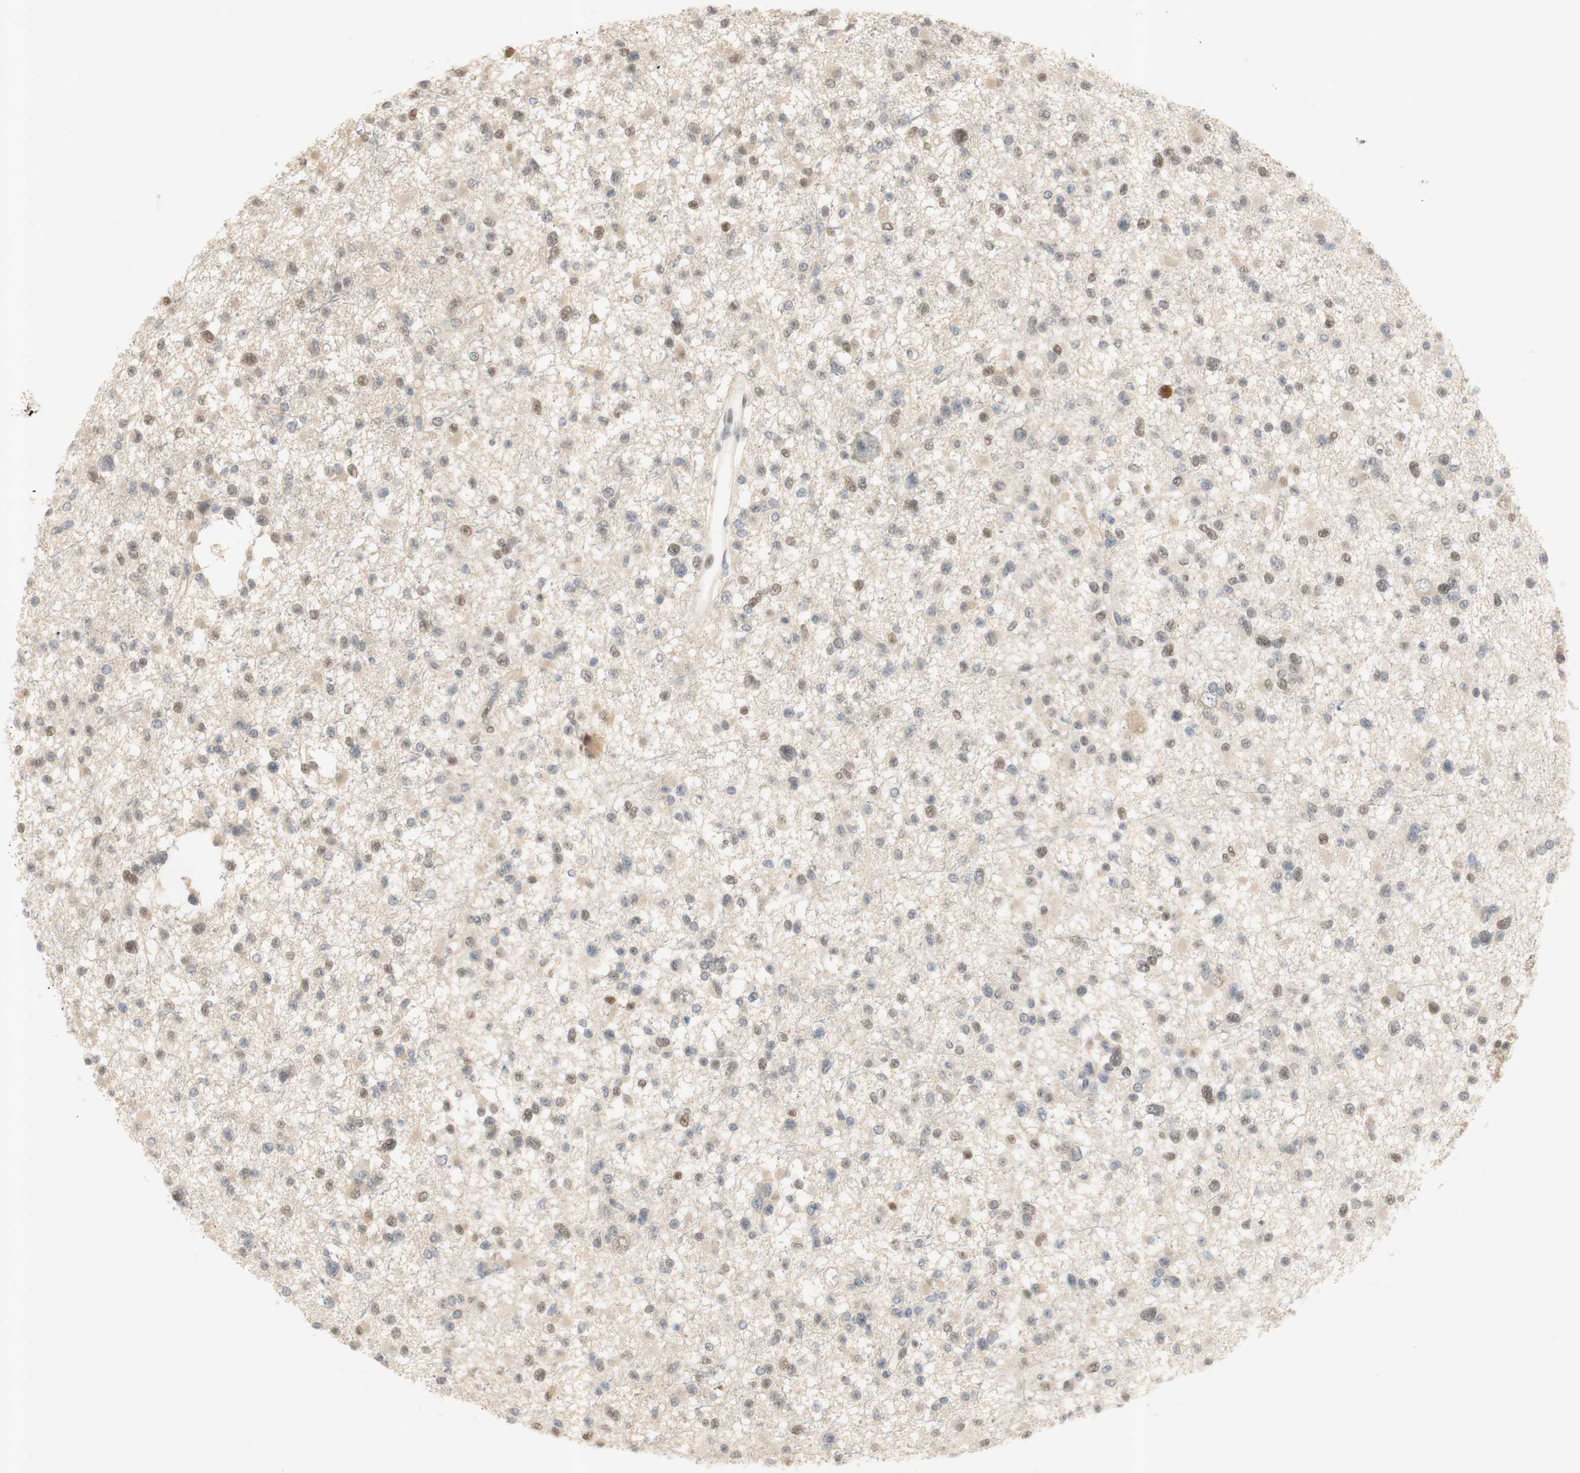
{"staining": {"intensity": "weak", "quantity": "25%-75%", "location": "nuclear"}, "tissue": "glioma", "cell_type": "Tumor cells", "image_type": "cancer", "snomed": [{"axis": "morphology", "description": "Glioma, malignant, Low grade"}, {"axis": "topography", "description": "Brain"}], "caption": "Brown immunohistochemical staining in human malignant low-grade glioma shows weak nuclear expression in about 25%-75% of tumor cells.", "gene": "NAP1L4", "patient": {"sex": "female", "age": 22}}